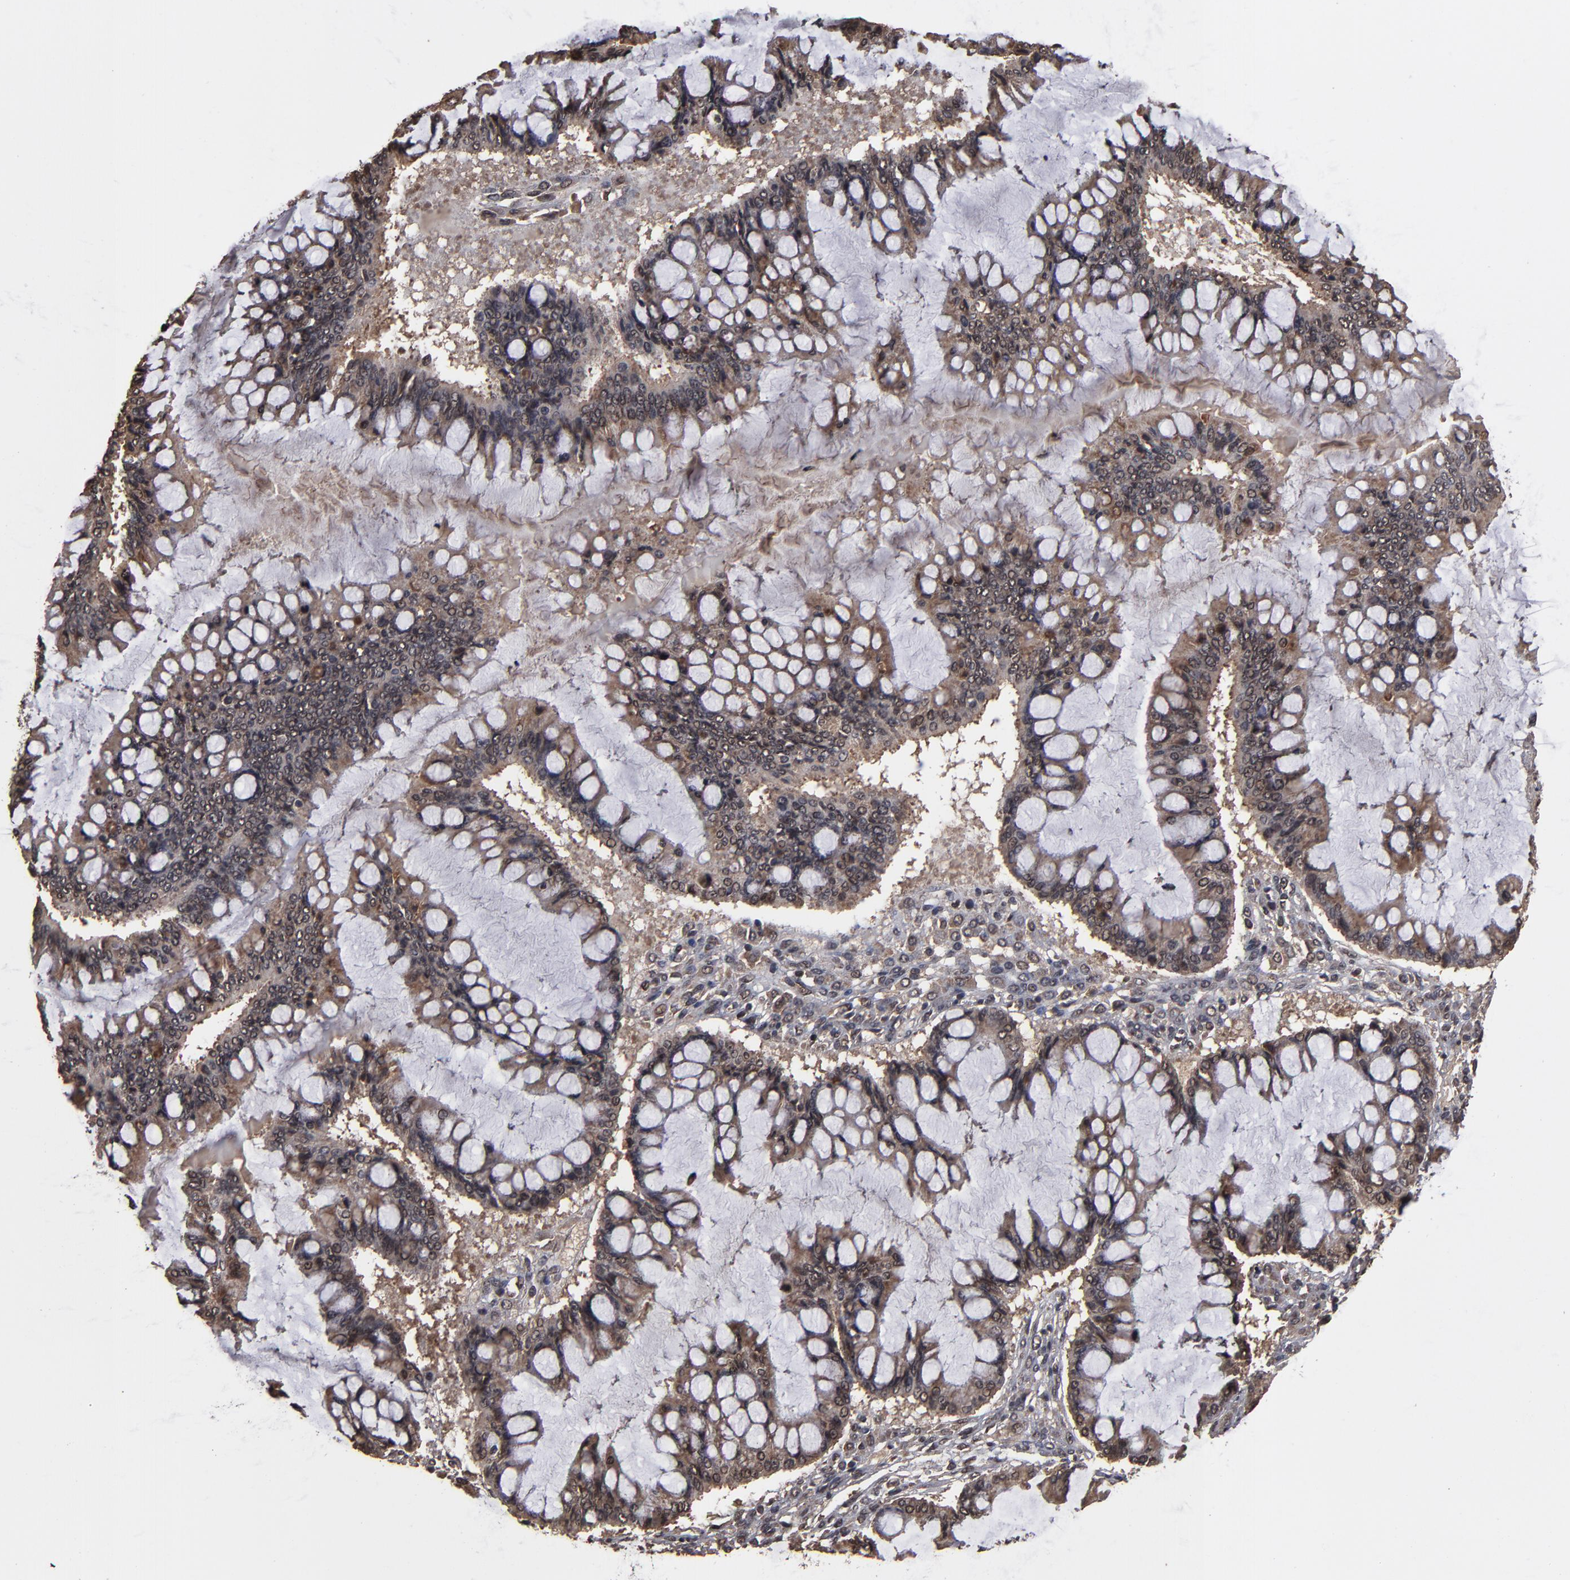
{"staining": {"intensity": "moderate", "quantity": ">75%", "location": "cytoplasmic/membranous,nuclear"}, "tissue": "ovarian cancer", "cell_type": "Tumor cells", "image_type": "cancer", "snomed": [{"axis": "morphology", "description": "Cystadenocarcinoma, mucinous, NOS"}, {"axis": "topography", "description": "Ovary"}], "caption": "Ovarian cancer (mucinous cystadenocarcinoma) stained for a protein shows moderate cytoplasmic/membranous and nuclear positivity in tumor cells. (brown staining indicates protein expression, while blue staining denotes nuclei).", "gene": "NXF2B", "patient": {"sex": "female", "age": 73}}